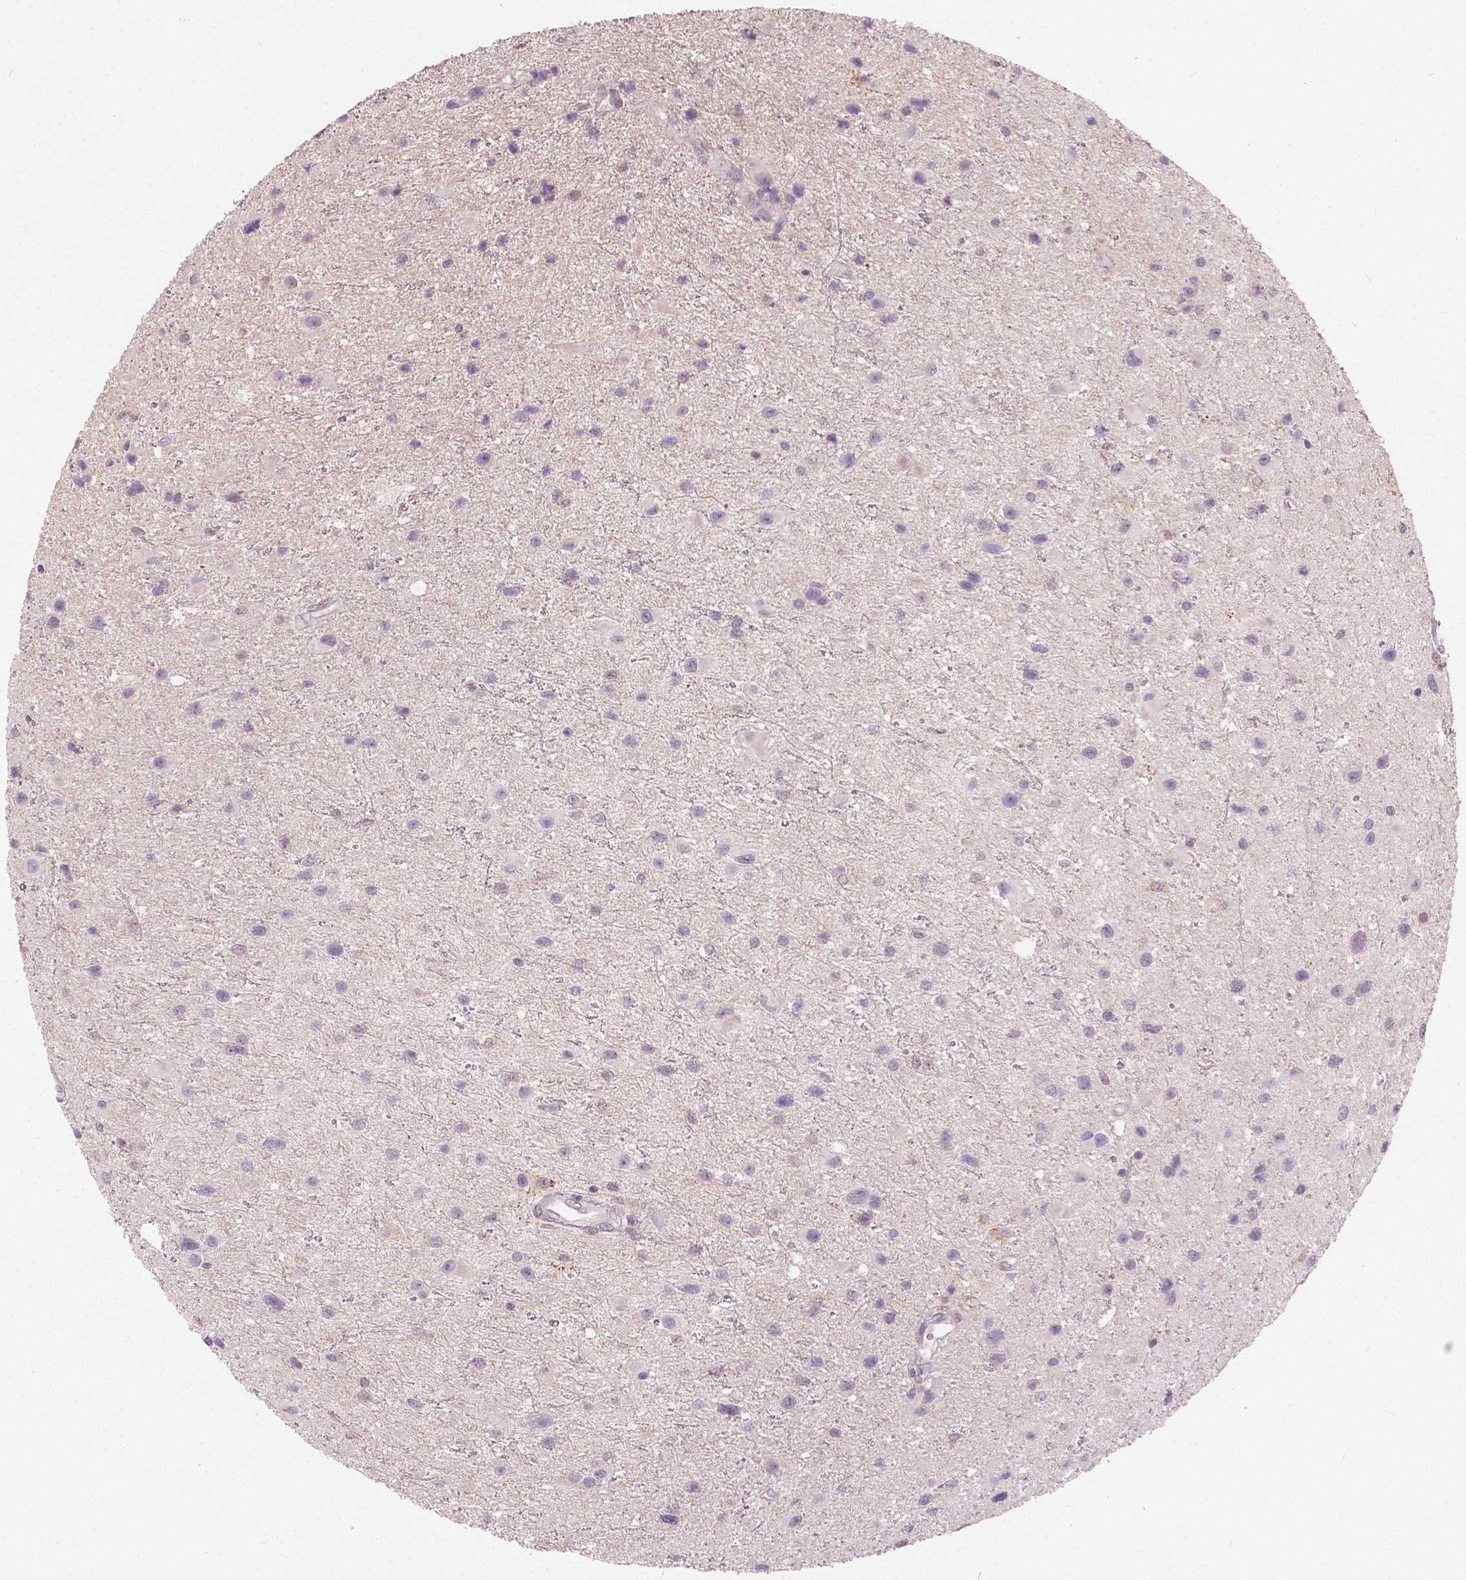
{"staining": {"intensity": "negative", "quantity": "none", "location": "none"}, "tissue": "glioma", "cell_type": "Tumor cells", "image_type": "cancer", "snomed": [{"axis": "morphology", "description": "Glioma, malignant, Low grade"}, {"axis": "topography", "description": "Brain"}], "caption": "Human low-grade glioma (malignant) stained for a protein using immunohistochemistry (IHC) demonstrates no positivity in tumor cells.", "gene": "DLX6", "patient": {"sex": "female", "age": 32}}